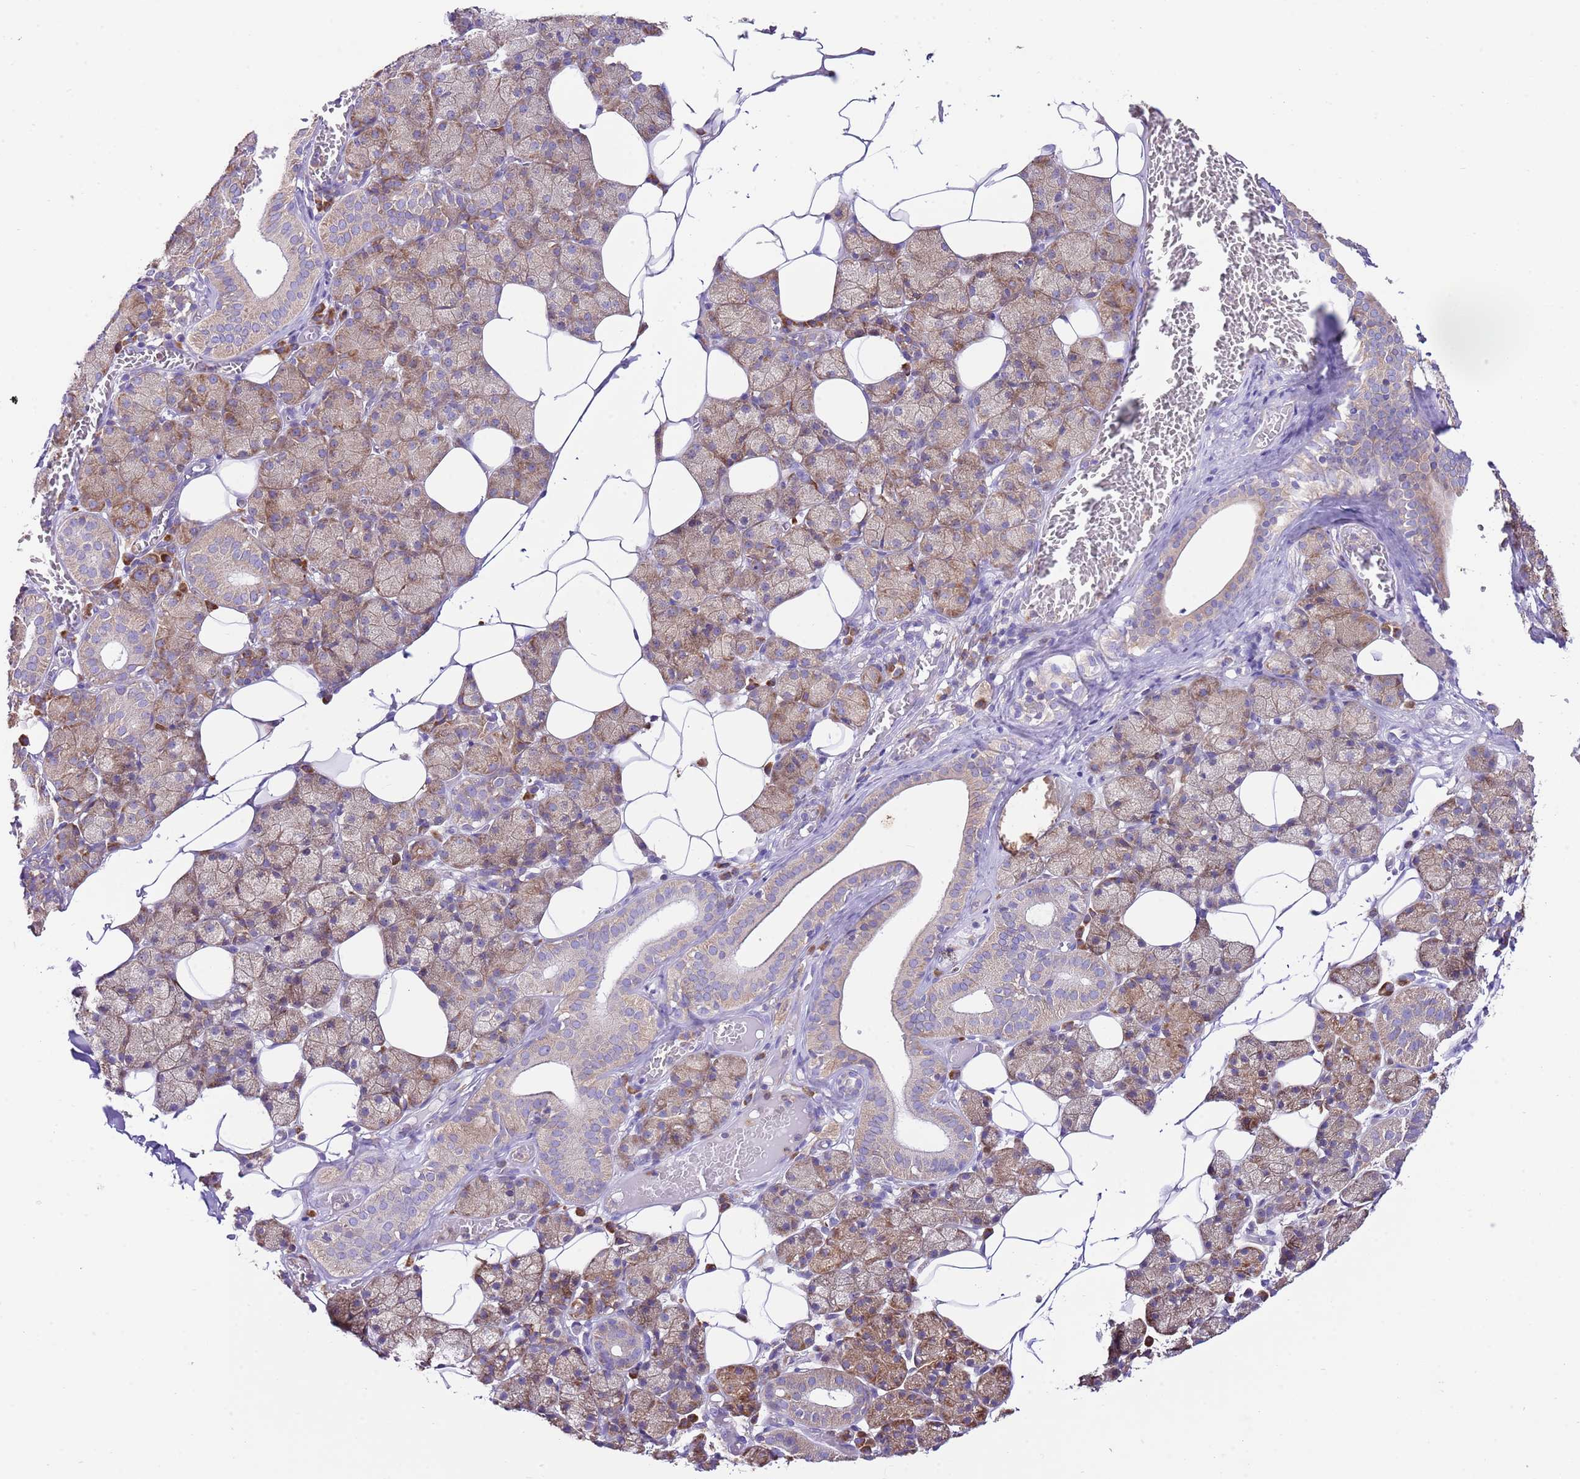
{"staining": {"intensity": "moderate", "quantity": "25%-75%", "location": "cytoplasmic/membranous"}, "tissue": "salivary gland", "cell_type": "Glandular cells", "image_type": "normal", "snomed": [{"axis": "morphology", "description": "Normal tissue, NOS"}, {"axis": "topography", "description": "Salivary gland"}], "caption": "This is an image of IHC staining of unremarkable salivary gland, which shows moderate staining in the cytoplasmic/membranous of glandular cells.", "gene": "RPS10", "patient": {"sex": "female", "age": 33}}